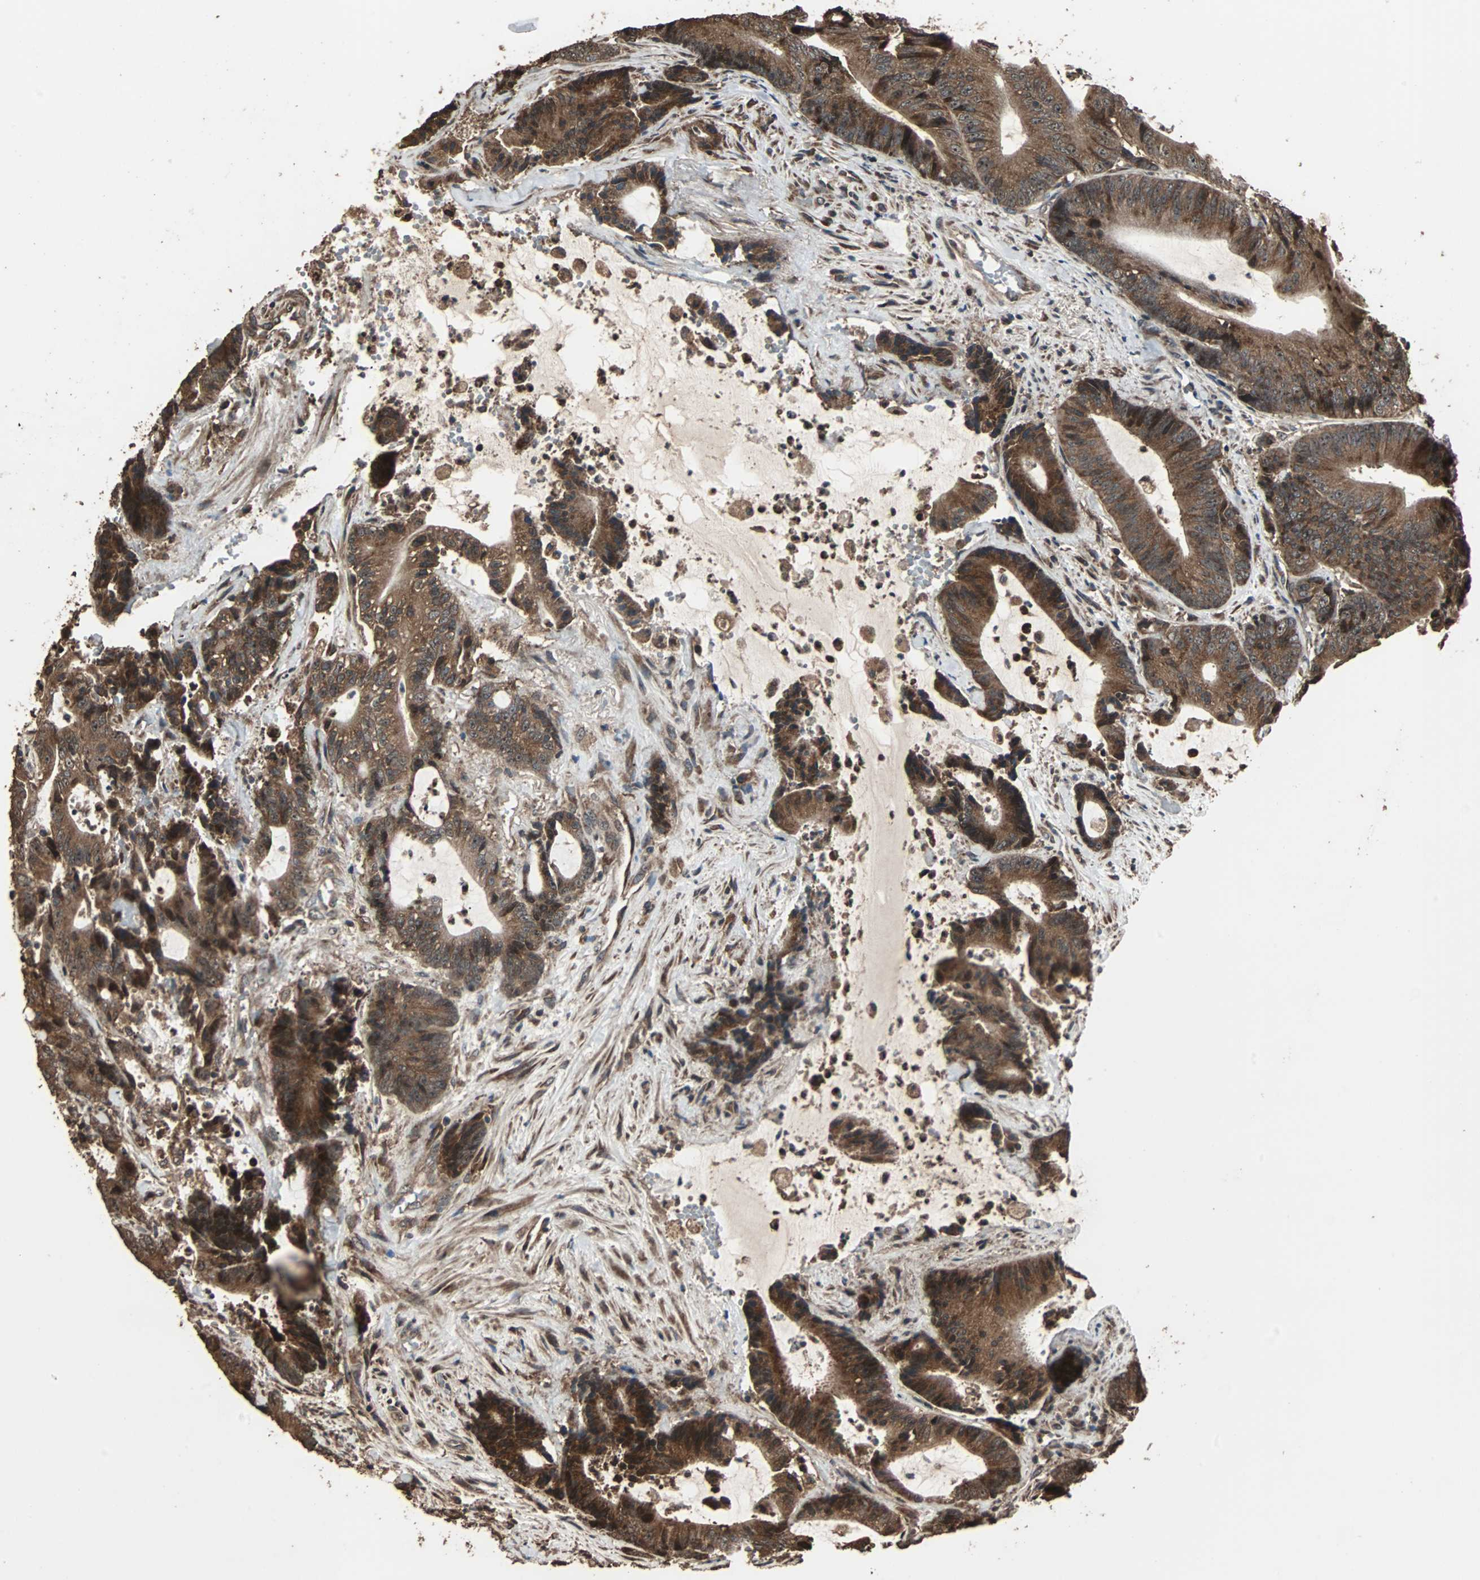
{"staining": {"intensity": "strong", "quantity": ">75%", "location": "cytoplasmic/membranous"}, "tissue": "colorectal cancer", "cell_type": "Tumor cells", "image_type": "cancer", "snomed": [{"axis": "morphology", "description": "Adenocarcinoma, NOS"}, {"axis": "topography", "description": "Colon"}], "caption": "An IHC photomicrograph of neoplastic tissue is shown. Protein staining in brown labels strong cytoplasmic/membranous positivity in colorectal adenocarcinoma within tumor cells.", "gene": "LAMTOR5", "patient": {"sex": "female", "age": 84}}